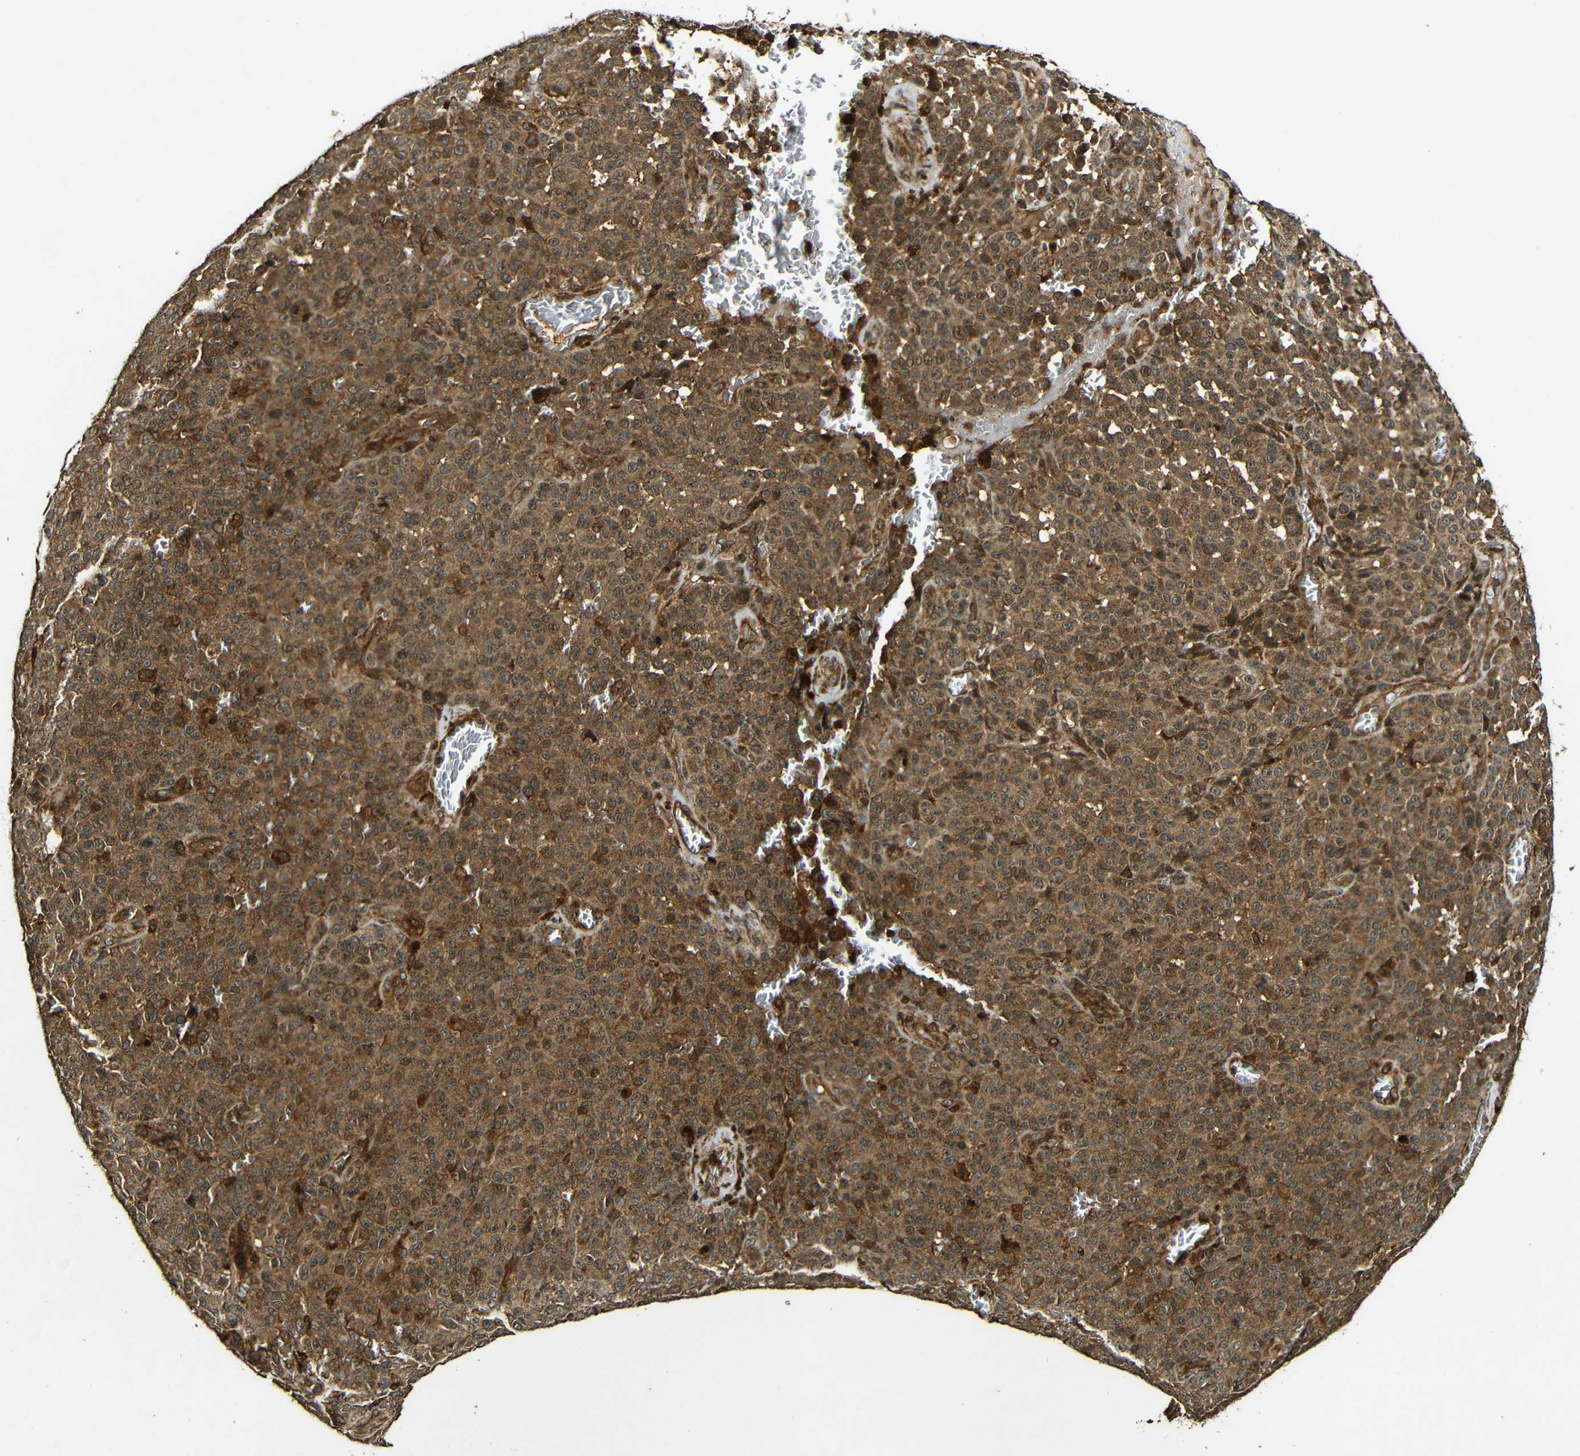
{"staining": {"intensity": "moderate", "quantity": ">75%", "location": "cytoplasmic/membranous"}, "tissue": "melanoma", "cell_type": "Tumor cells", "image_type": "cancer", "snomed": [{"axis": "morphology", "description": "Malignant melanoma, NOS"}, {"axis": "topography", "description": "Skin"}], "caption": "Protein analysis of melanoma tissue displays moderate cytoplasmic/membranous staining in approximately >75% of tumor cells.", "gene": "CASP8", "patient": {"sex": "female", "age": 82}}